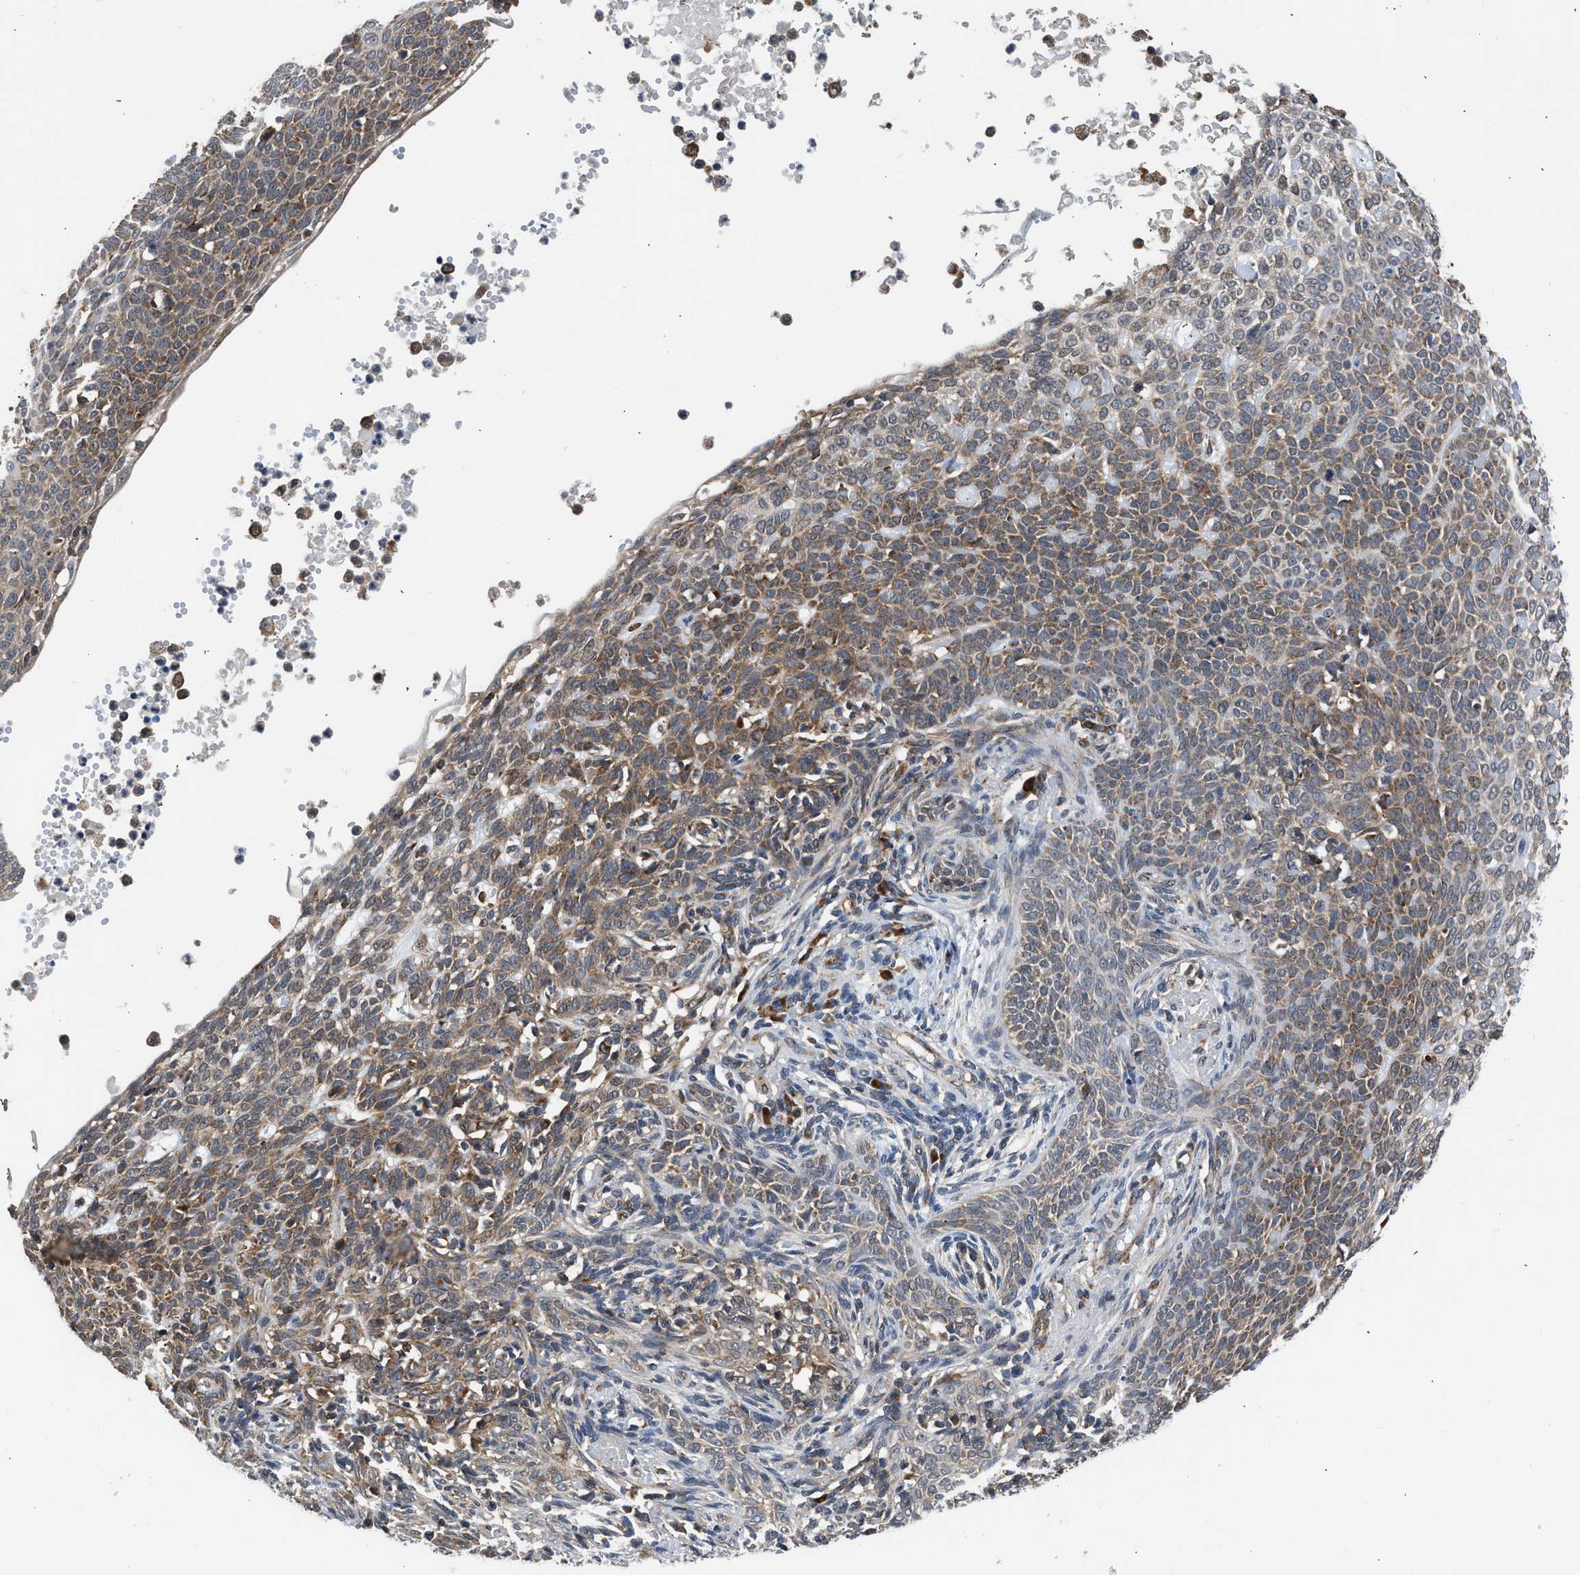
{"staining": {"intensity": "moderate", "quantity": "25%-75%", "location": "cytoplasmic/membranous"}, "tissue": "skin cancer", "cell_type": "Tumor cells", "image_type": "cancer", "snomed": [{"axis": "morphology", "description": "Normal tissue, NOS"}, {"axis": "morphology", "description": "Basal cell carcinoma"}, {"axis": "topography", "description": "Skin"}], "caption": "A brown stain highlights moderate cytoplasmic/membranous positivity of a protein in skin basal cell carcinoma tumor cells. Immunohistochemistry stains the protein in brown and the nuclei are stained blue.", "gene": "POLG2", "patient": {"sex": "male", "age": 87}}